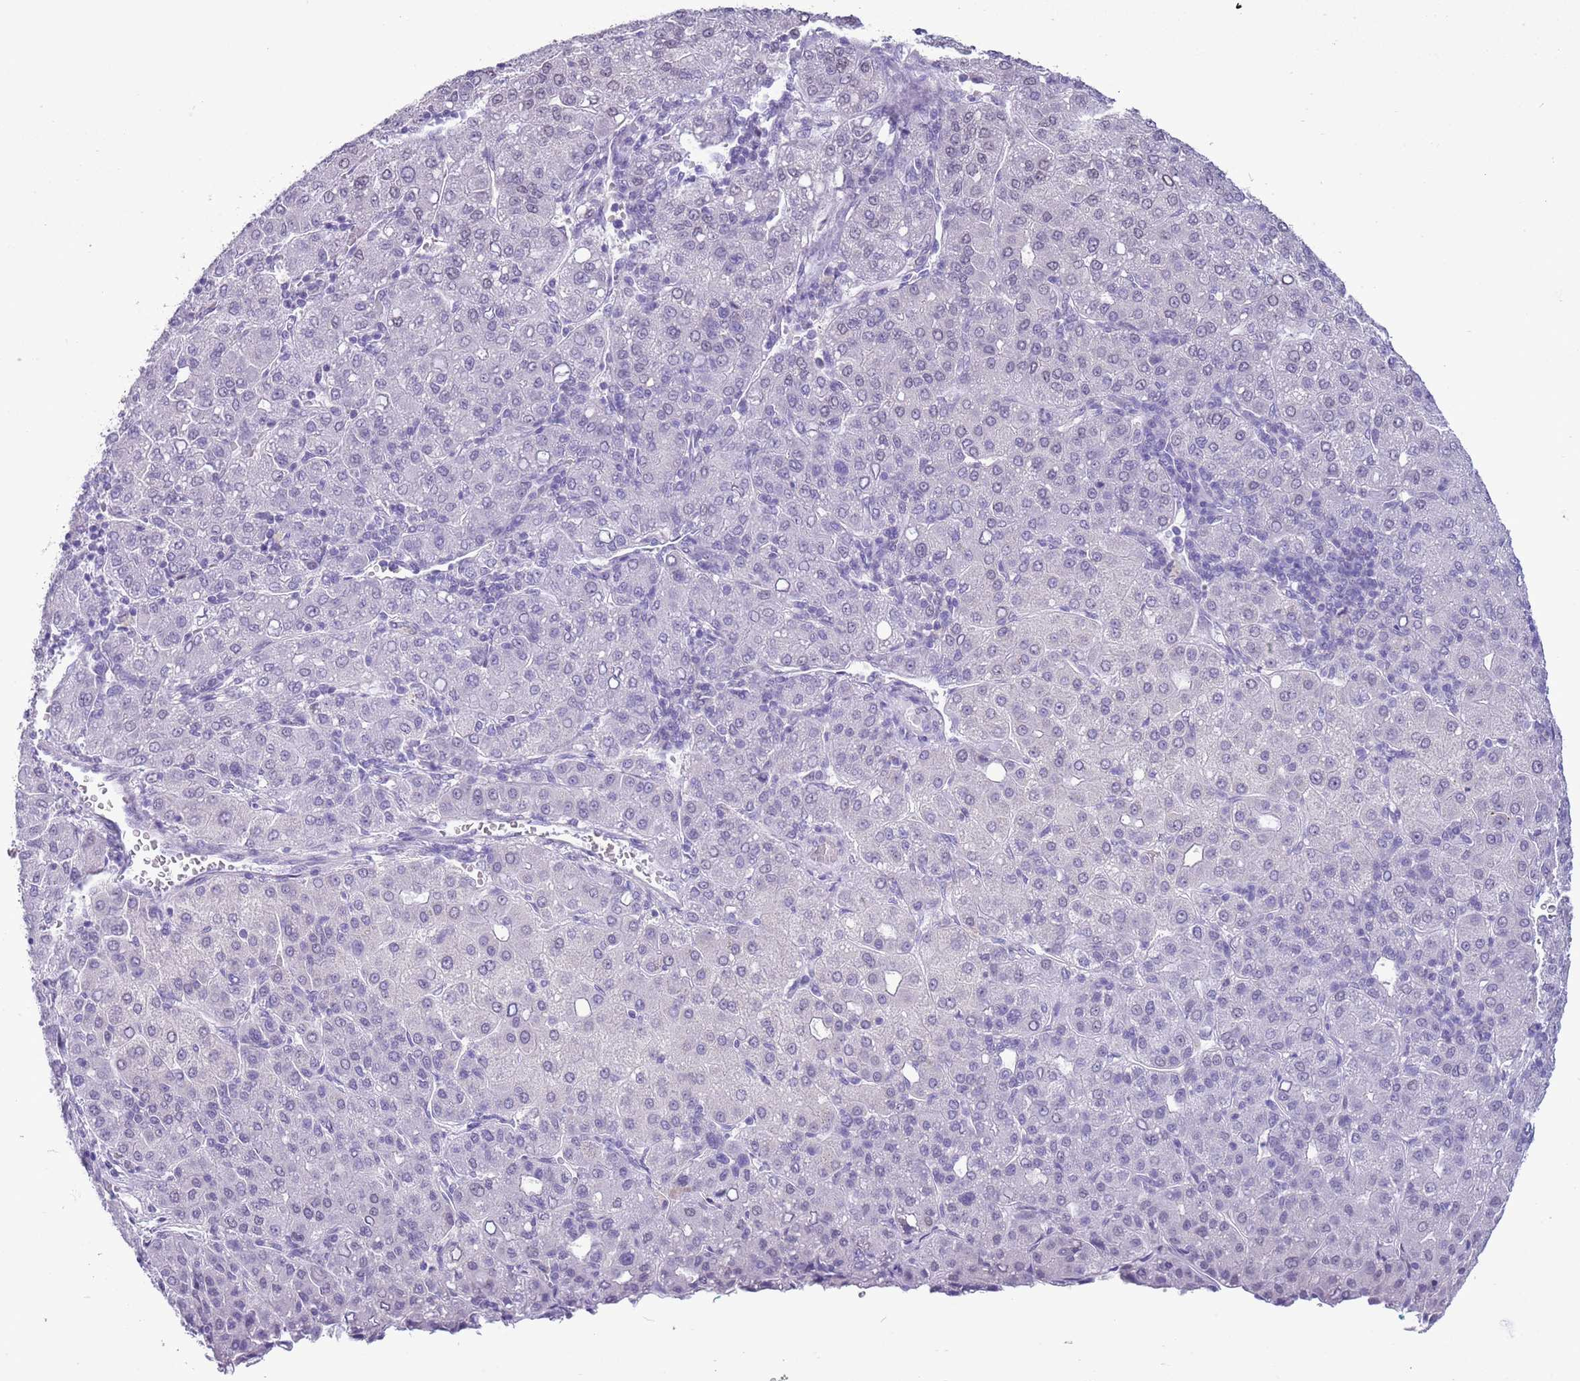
{"staining": {"intensity": "negative", "quantity": "none", "location": "none"}, "tissue": "liver cancer", "cell_type": "Tumor cells", "image_type": "cancer", "snomed": [{"axis": "morphology", "description": "Carcinoma, Hepatocellular, NOS"}, {"axis": "topography", "description": "Liver"}], "caption": "This is a photomicrograph of immunohistochemistry (IHC) staining of liver cancer, which shows no positivity in tumor cells.", "gene": "PPP1R17", "patient": {"sex": "male", "age": 65}}